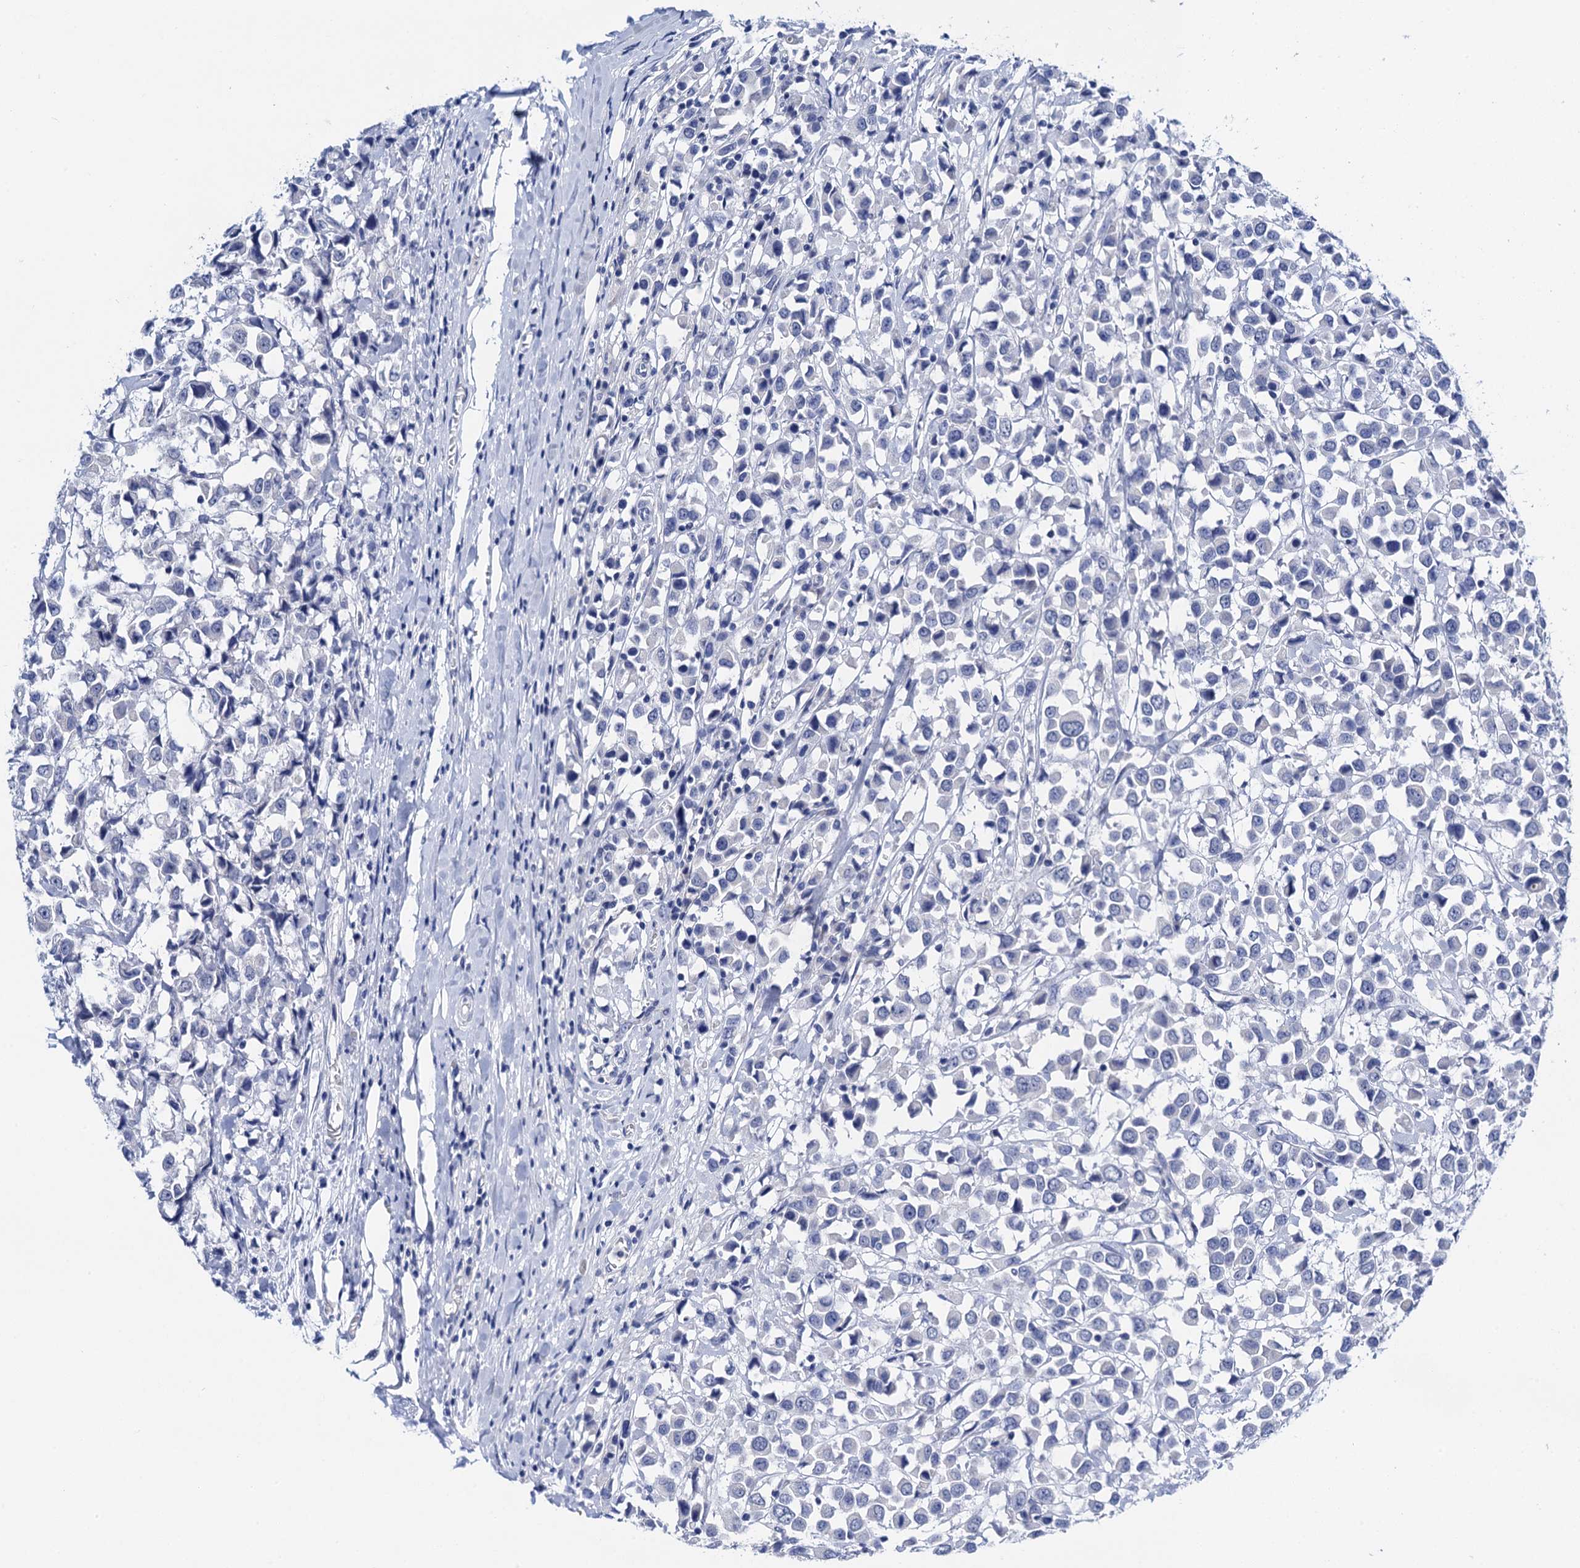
{"staining": {"intensity": "negative", "quantity": "none", "location": "none"}, "tissue": "breast cancer", "cell_type": "Tumor cells", "image_type": "cancer", "snomed": [{"axis": "morphology", "description": "Duct carcinoma"}, {"axis": "topography", "description": "Breast"}], "caption": "Image shows no significant protein positivity in tumor cells of breast intraductal carcinoma.", "gene": "LYPD3", "patient": {"sex": "female", "age": 61}}